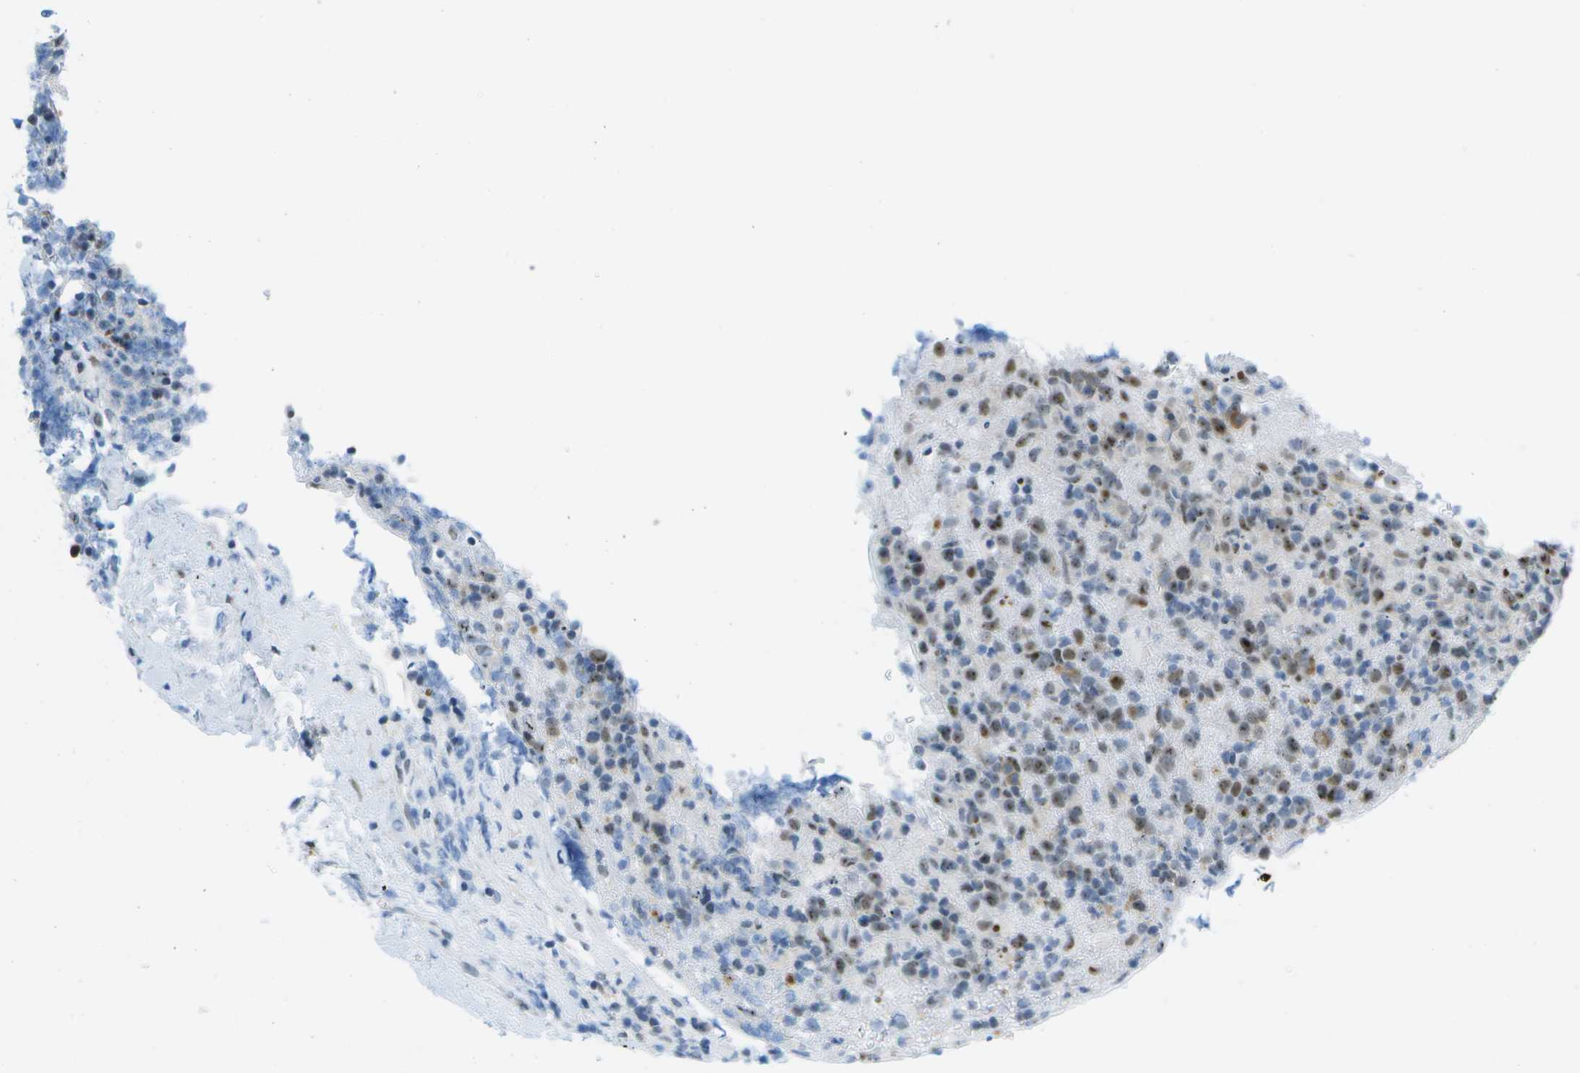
{"staining": {"intensity": "moderate", "quantity": "25%-75%", "location": "cytoplasmic/membranous,nuclear"}, "tissue": "lymphoma", "cell_type": "Tumor cells", "image_type": "cancer", "snomed": [{"axis": "morphology", "description": "Malignant lymphoma, non-Hodgkin's type, High grade"}, {"axis": "topography", "description": "Lymph node"}], "caption": "Immunohistochemistry (IHC) micrograph of neoplastic tissue: human lymphoma stained using immunohistochemistry exhibits medium levels of moderate protein expression localized specifically in the cytoplasmic/membranous and nuclear of tumor cells, appearing as a cytoplasmic/membranous and nuclear brown color.", "gene": "PITHD1", "patient": {"sex": "female", "age": 76}}